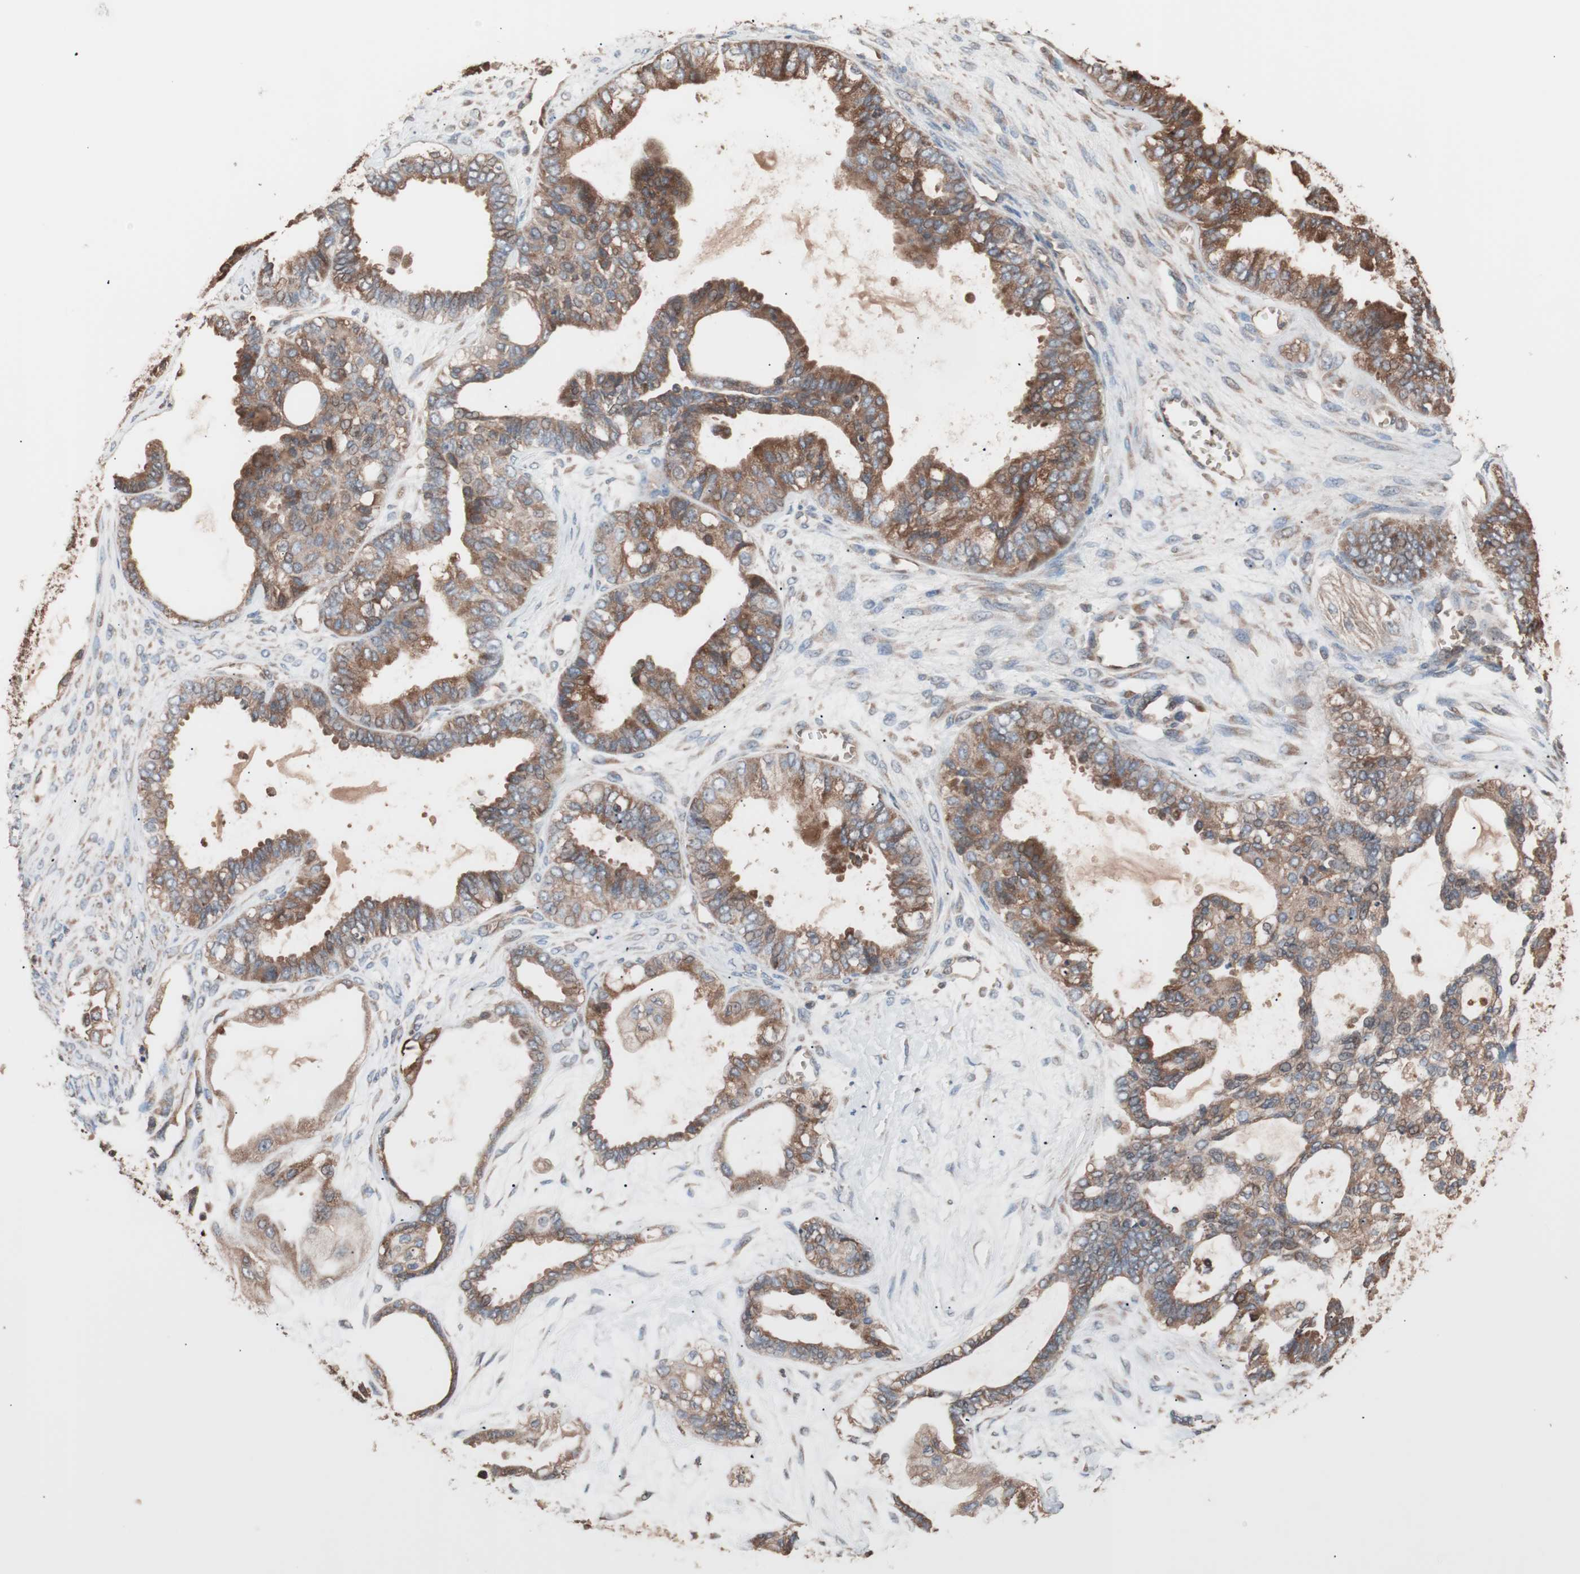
{"staining": {"intensity": "moderate", "quantity": ">75%", "location": "cytoplasmic/membranous"}, "tissue": "ovarian cancer", "cell_type": "Tumor cells", "image_type": "cancer", "snomed": [{"axis": "morphology", "description": "Carcinoma, NOS"}, {"axis": "morphology", "description": "Carcinoma, endometroid"}, {"axis": "topography", "description": "Ovary"}], "caption": "The photomicrograph demonstrates immunohistochemical staining of ovarian cancer. There is moderate cytoplasmic/membranous staining is seen in about >75% of tumor cells. (DAB (3,3'-diaminobenzidine) IHC with brightfield microscopy, high magnification).", "gene": "GLYCTK", "patient": {"sex": "female", "age": 50}}